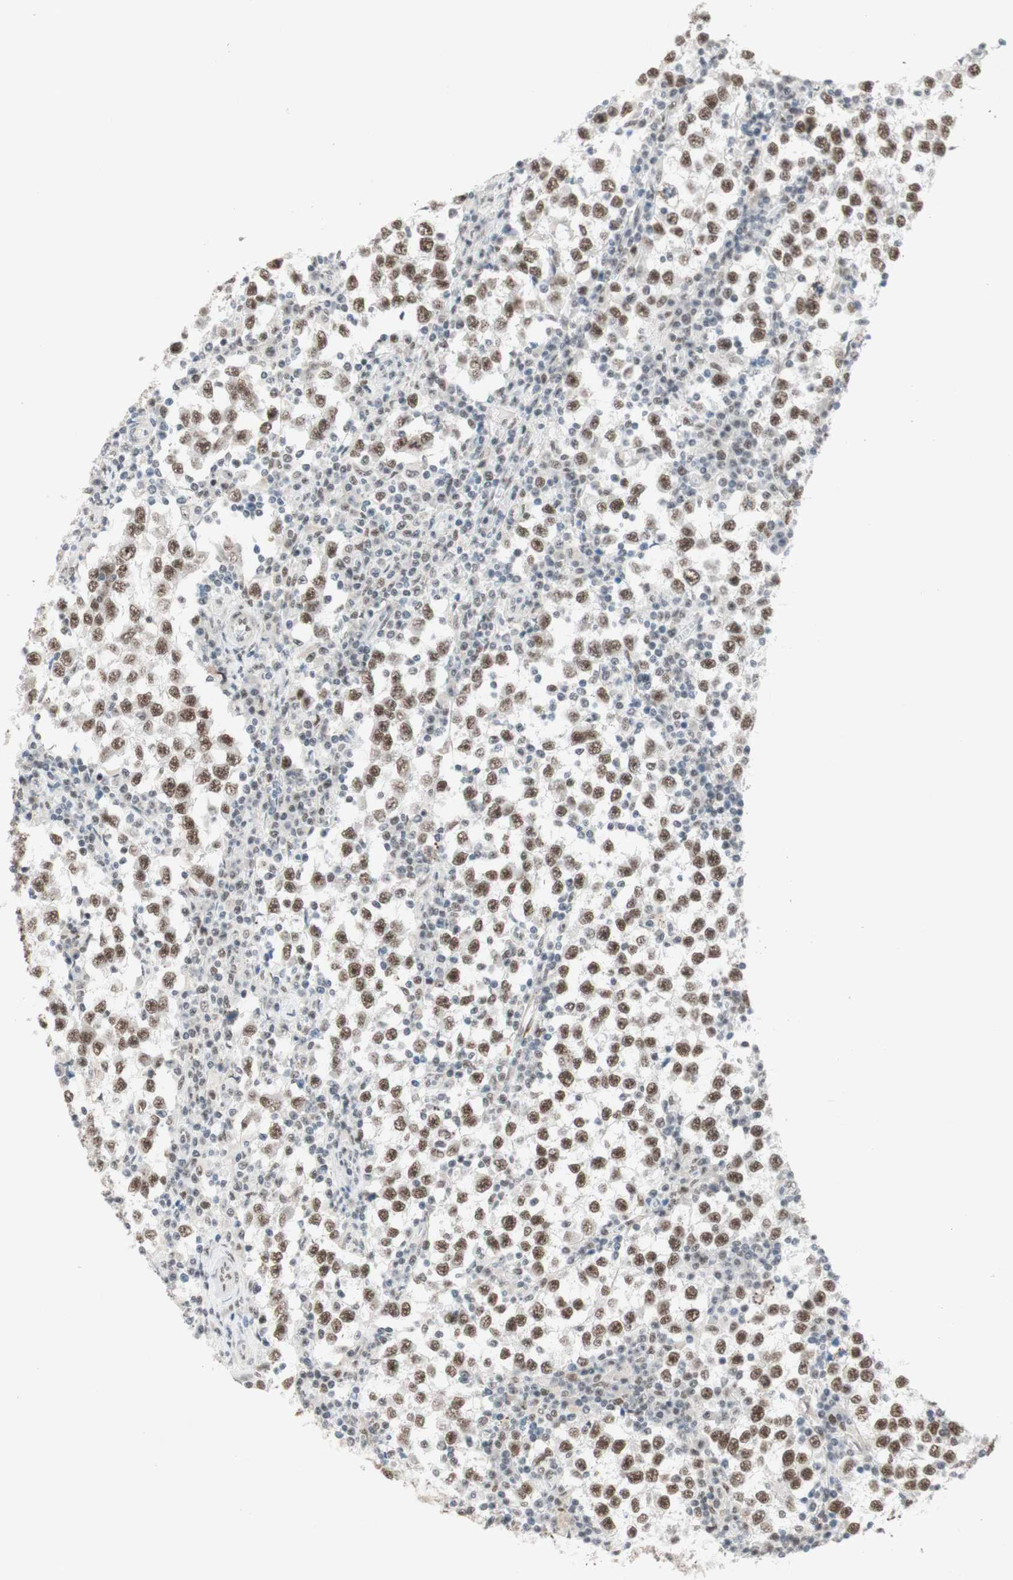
{"staining": {"intensity": "moderate", "quantity": ">75%", "location": "nuclear"}, "tissue": "testis cancer", "cell_type": "Tumor cells", "image_type": "cancer", "snomed": [{"axis": "morphology", "description": "Seminoma, NOS"}, {"axis": "topography", "description": "Testis"}], "caption": "The photomicrograph exhibits immunohistochemical staining of testis seminoma. There is moderate nuclear staining is appreciated in approximately >75% of tumor cells. (IHC, brightfield microscopy, high magnification).", "gene": "PRPF19", "patient": {"sex": "male", "age": 65}}